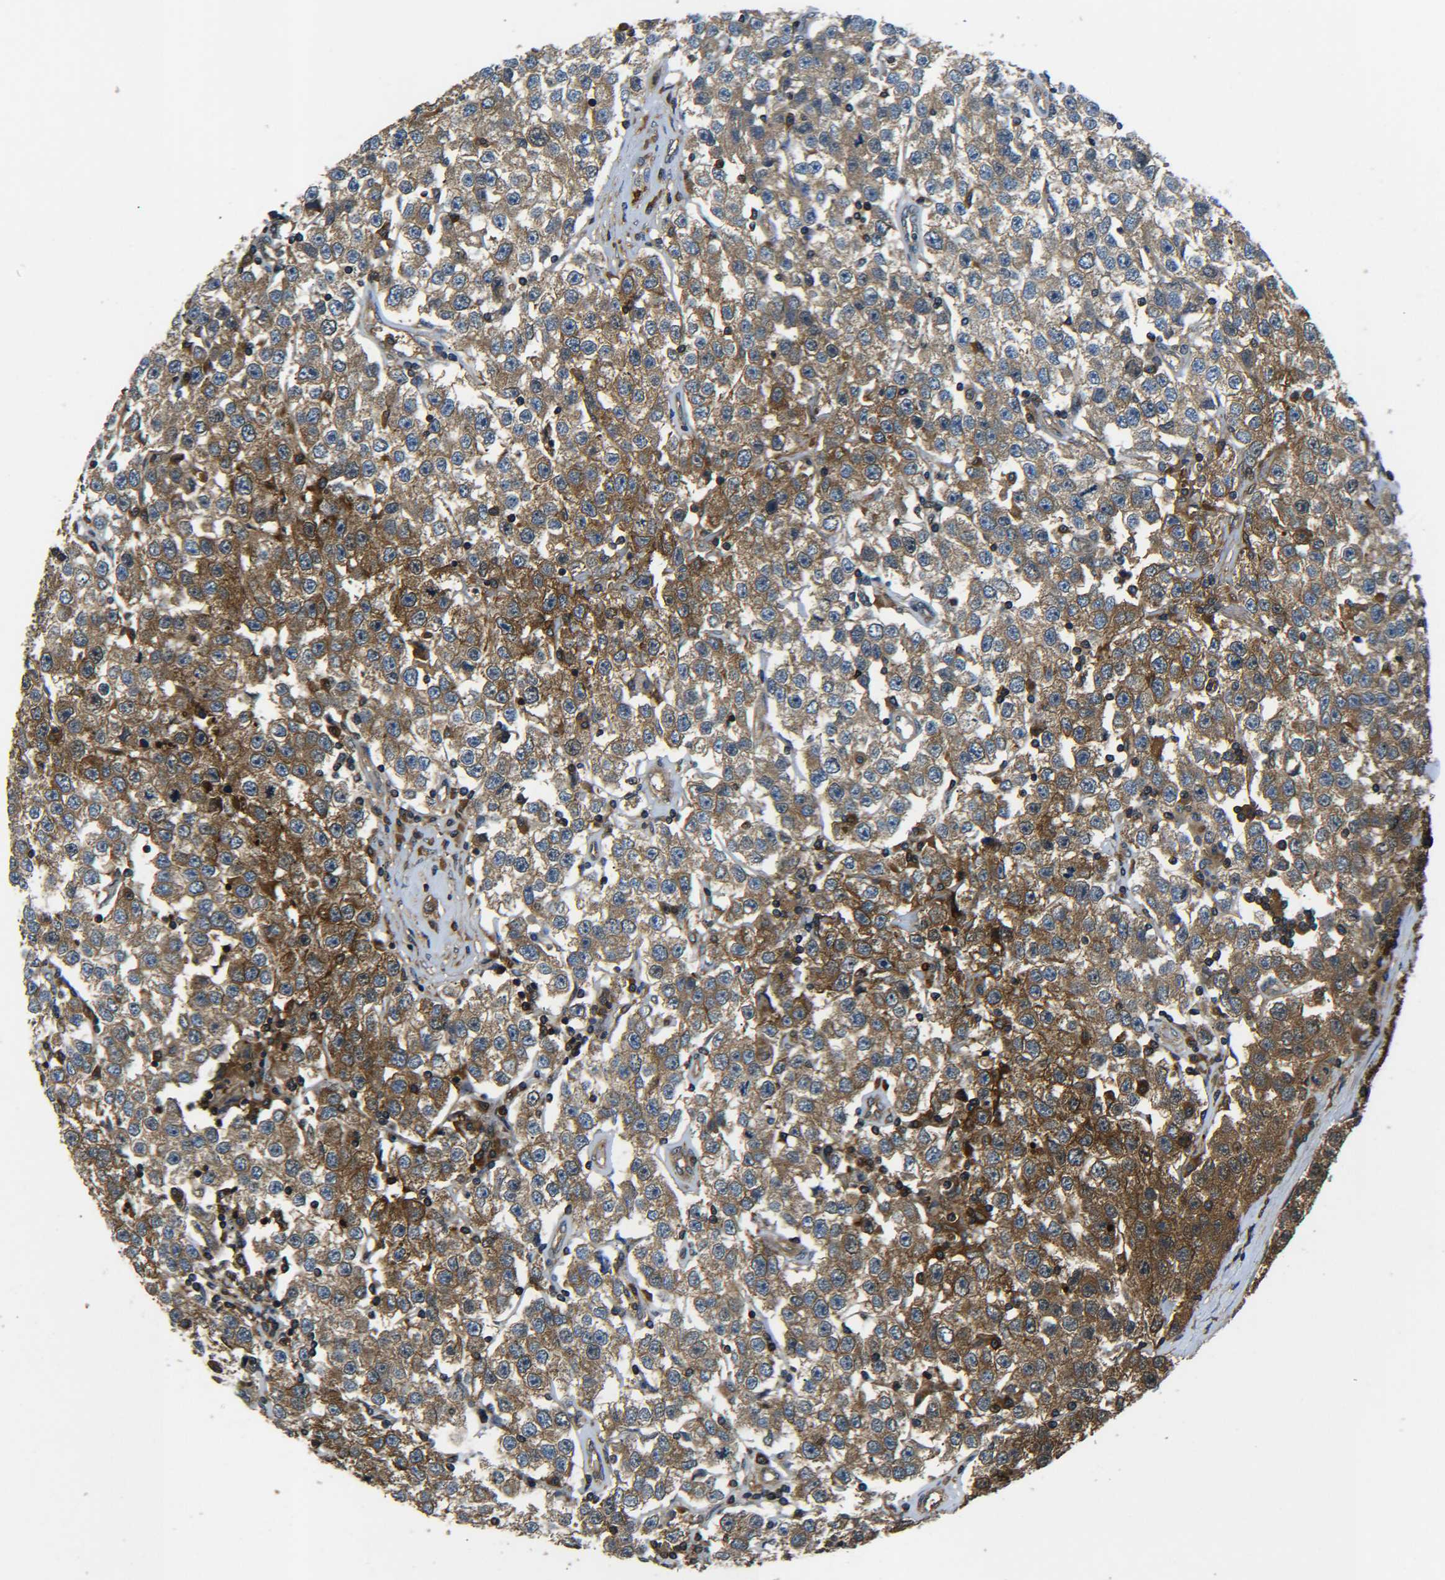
{"staining": {"intensity": "moderate", "quantity": ">75%", "location": "cytoplasmic/membranous"}, "tissue": "testis cancer", "cell_type": "Tumor cells", "image_type": "cancer", "snomed": [{"axis": "morphology", "description": "Seminoma, NOS"}, {"axis": "topography", "description": "Testis"}], "caption": "A brown stain labels moderate cytoplasmic/membranous staining of a protein in human testis seminoma tumor cells.", "gene": "PREB", "patient": {"sex": "male", "age": 52}}